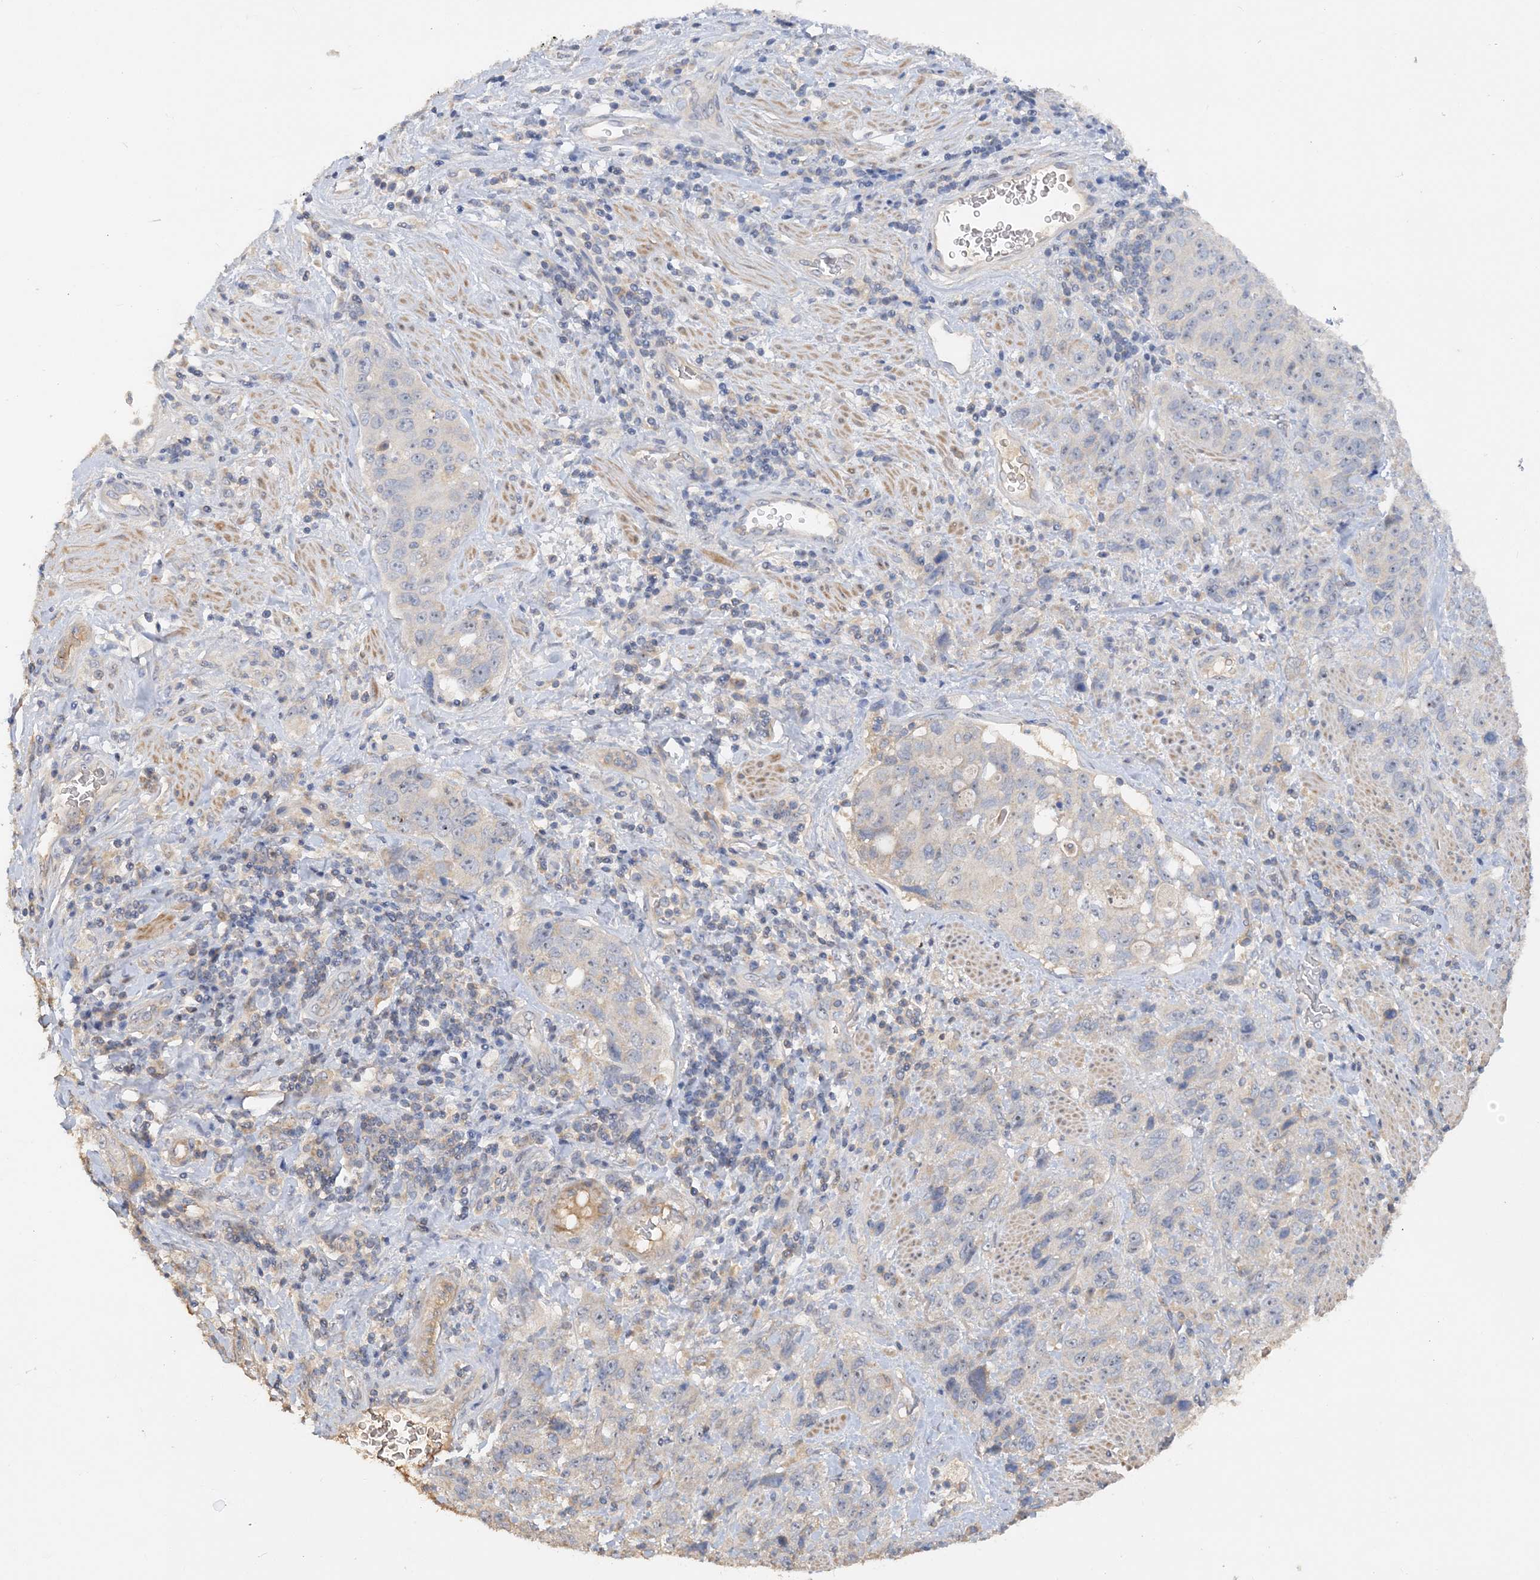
{"staining": {"intensity": "negative", "quantity": "none", "location": "none"}, "tissue": "stomach cancer", "cell_type": "Tumor cells", "image_type": "cancer", "snomed": [{"axis": "morphology", "description": "Adenocarcinoma, NOS"}, {"axis": "topography", "description": "Stomach"}], "caption": "Human stomach adenocarcinoma stained for a protein using immunohistochemistry (IHC) demonstrates no expression in tumor cells.", "gene": "GRINA", "patient": {"sex": "male", "age": 48}}